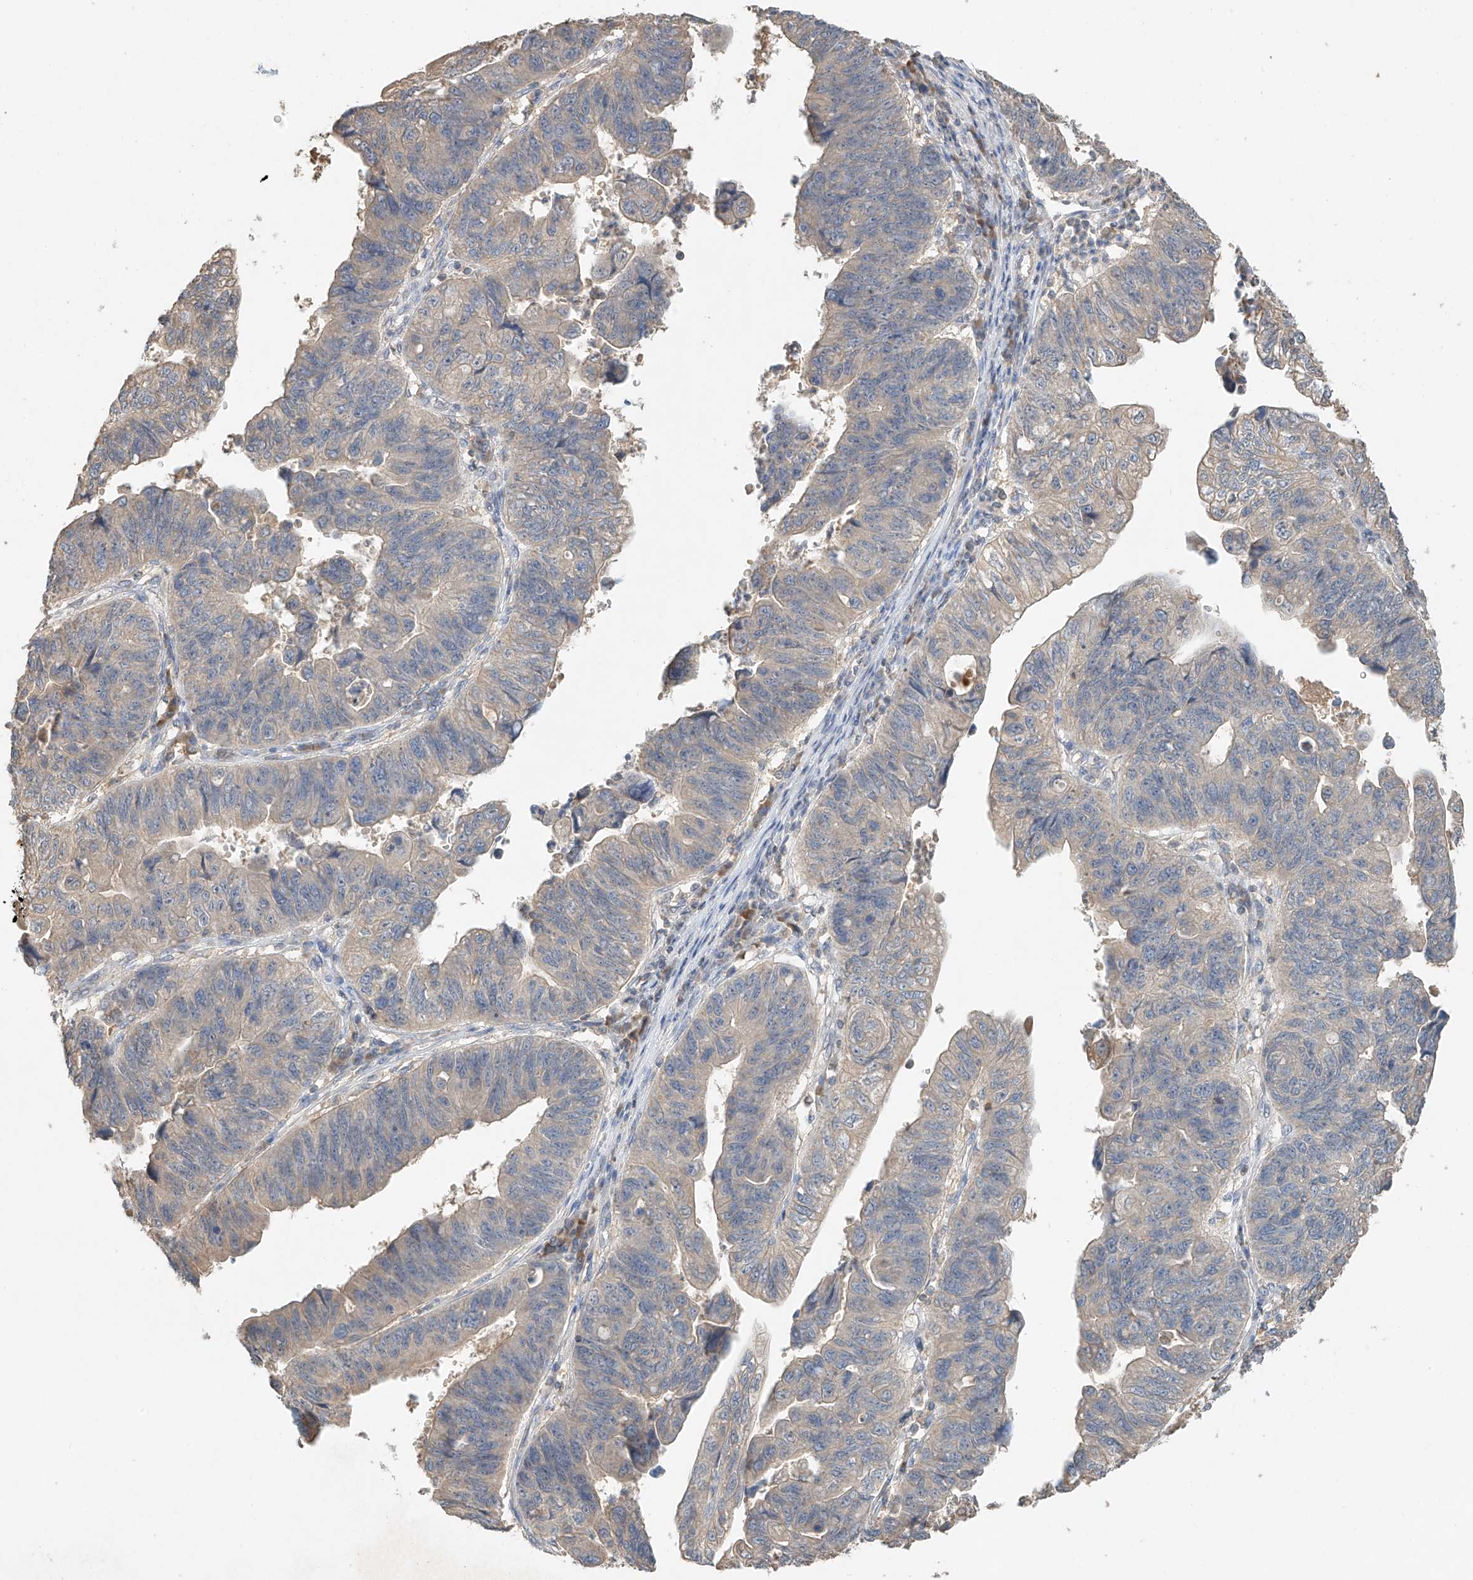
{"staining": {"intensity": "weak", "quantity": "25%-75%", "location": "cytoplasmic/membranous"}, "tissue": "stomach cancer", "cell_type": "Tumor cells", "image_type": "cancer", "snomed": [{"axis": "morphology", "description": "Adenocarcinoma, NOS"}, {"axis": "topography", "description": "Stomach"}], "caption": "An image of human adenocarcinoma (stomach) stained for a protein demonstrates weak cytoplasmic/membranous brown staining in tumor cells.", "gene": "GNB1L", "patient": {"sex": "male", "age": 59}}